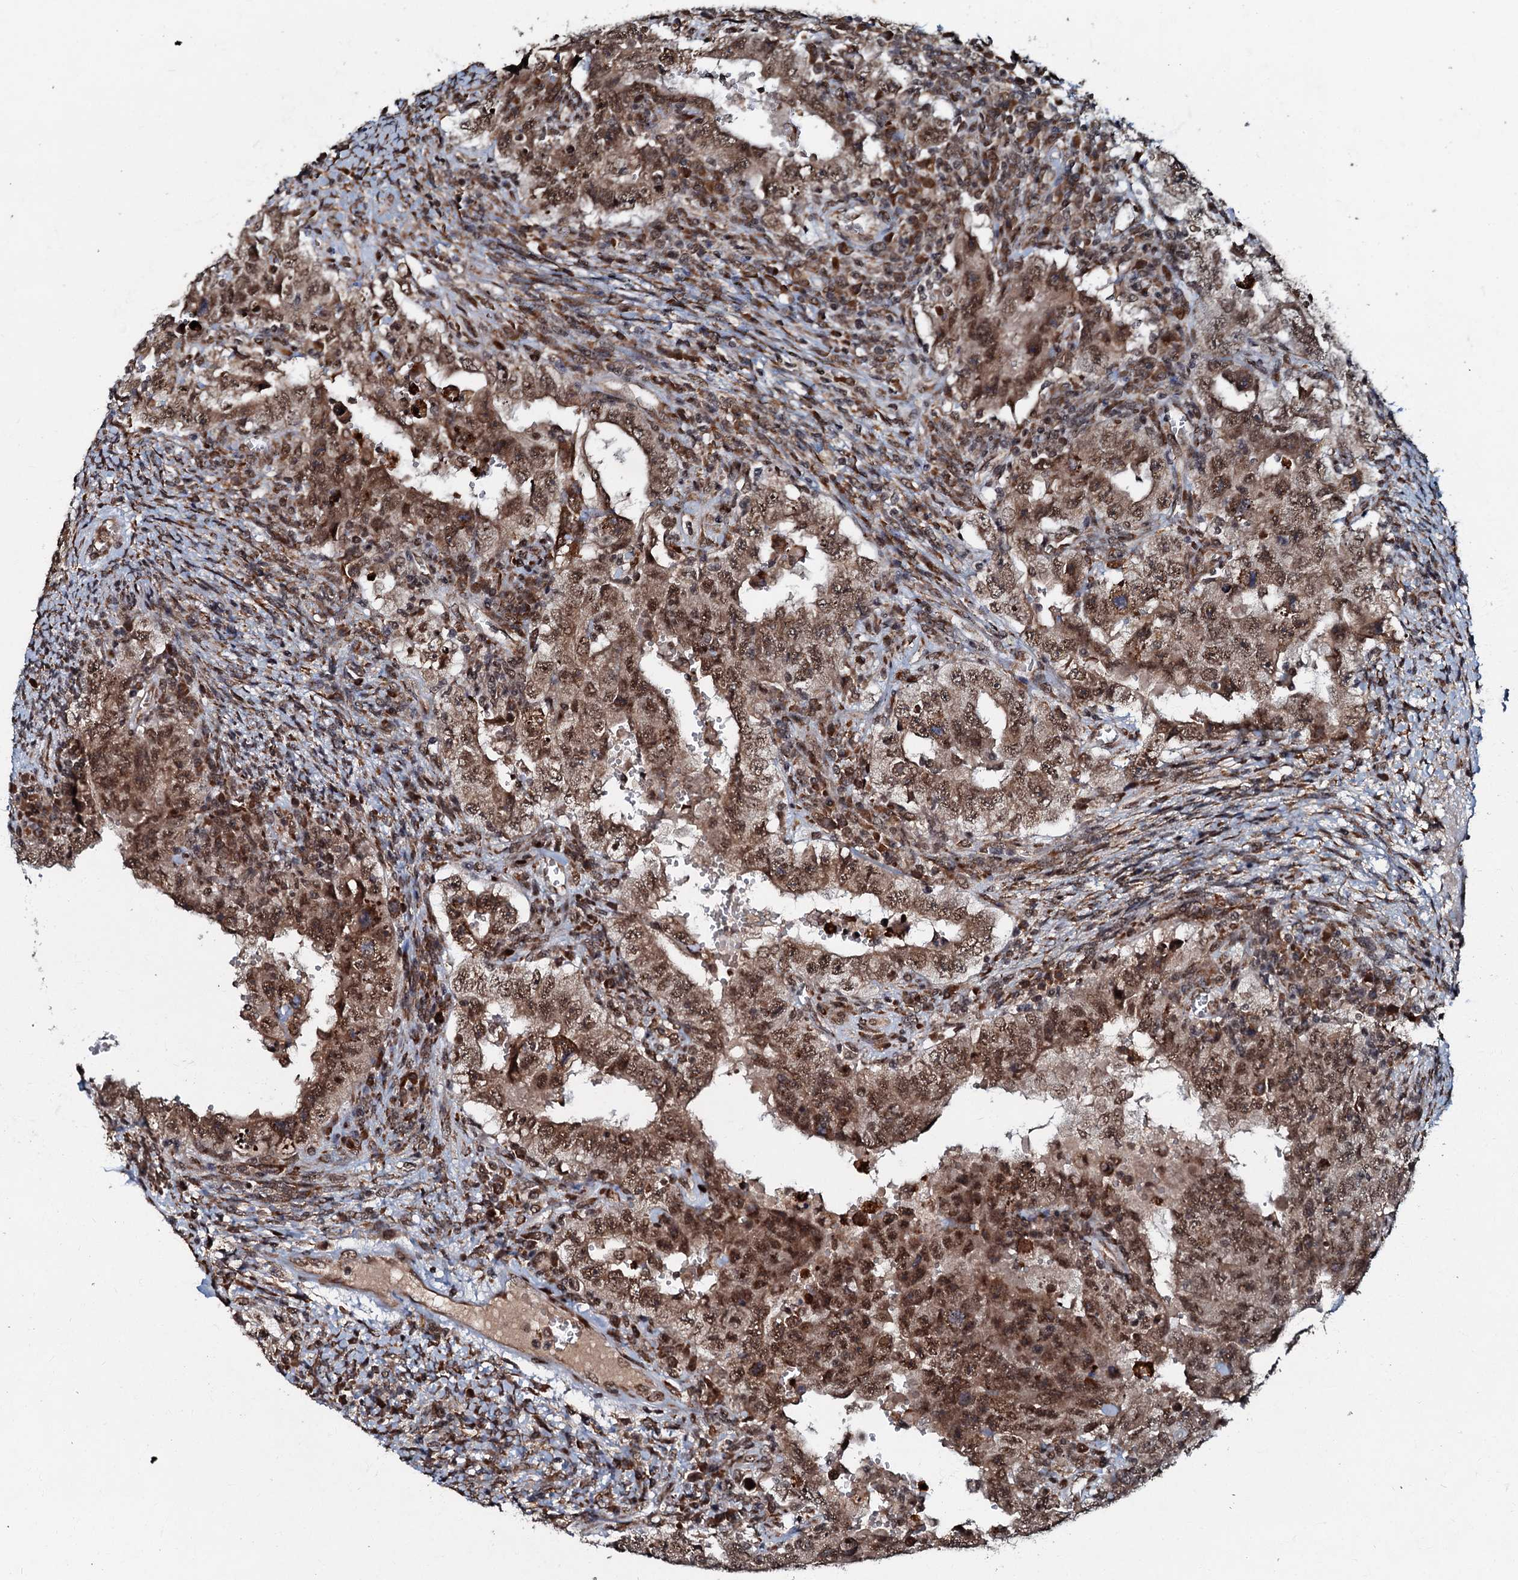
{"staining": {"intensity": "moderate", "quantity": ">75%", "location": "cytoplasmic/membranous,nuclear"}, "tissue": "testis cancer", "cell_type": "Tumor cells", "image_type": "cancer", "snomed": [{"axis": "morphology", "description": "Carcinoma, Embryonal, NOS"}, {"axis": "topography", "description": "Testis"}], "caption": "IHC (DAB) staining of testis cancer displays moderate cytoplasmic/membranous and nuclear protein staining in about >75% of tumor cells.", "gene": "C18orf32", "patient": {"sex": "male", "age": 26}}